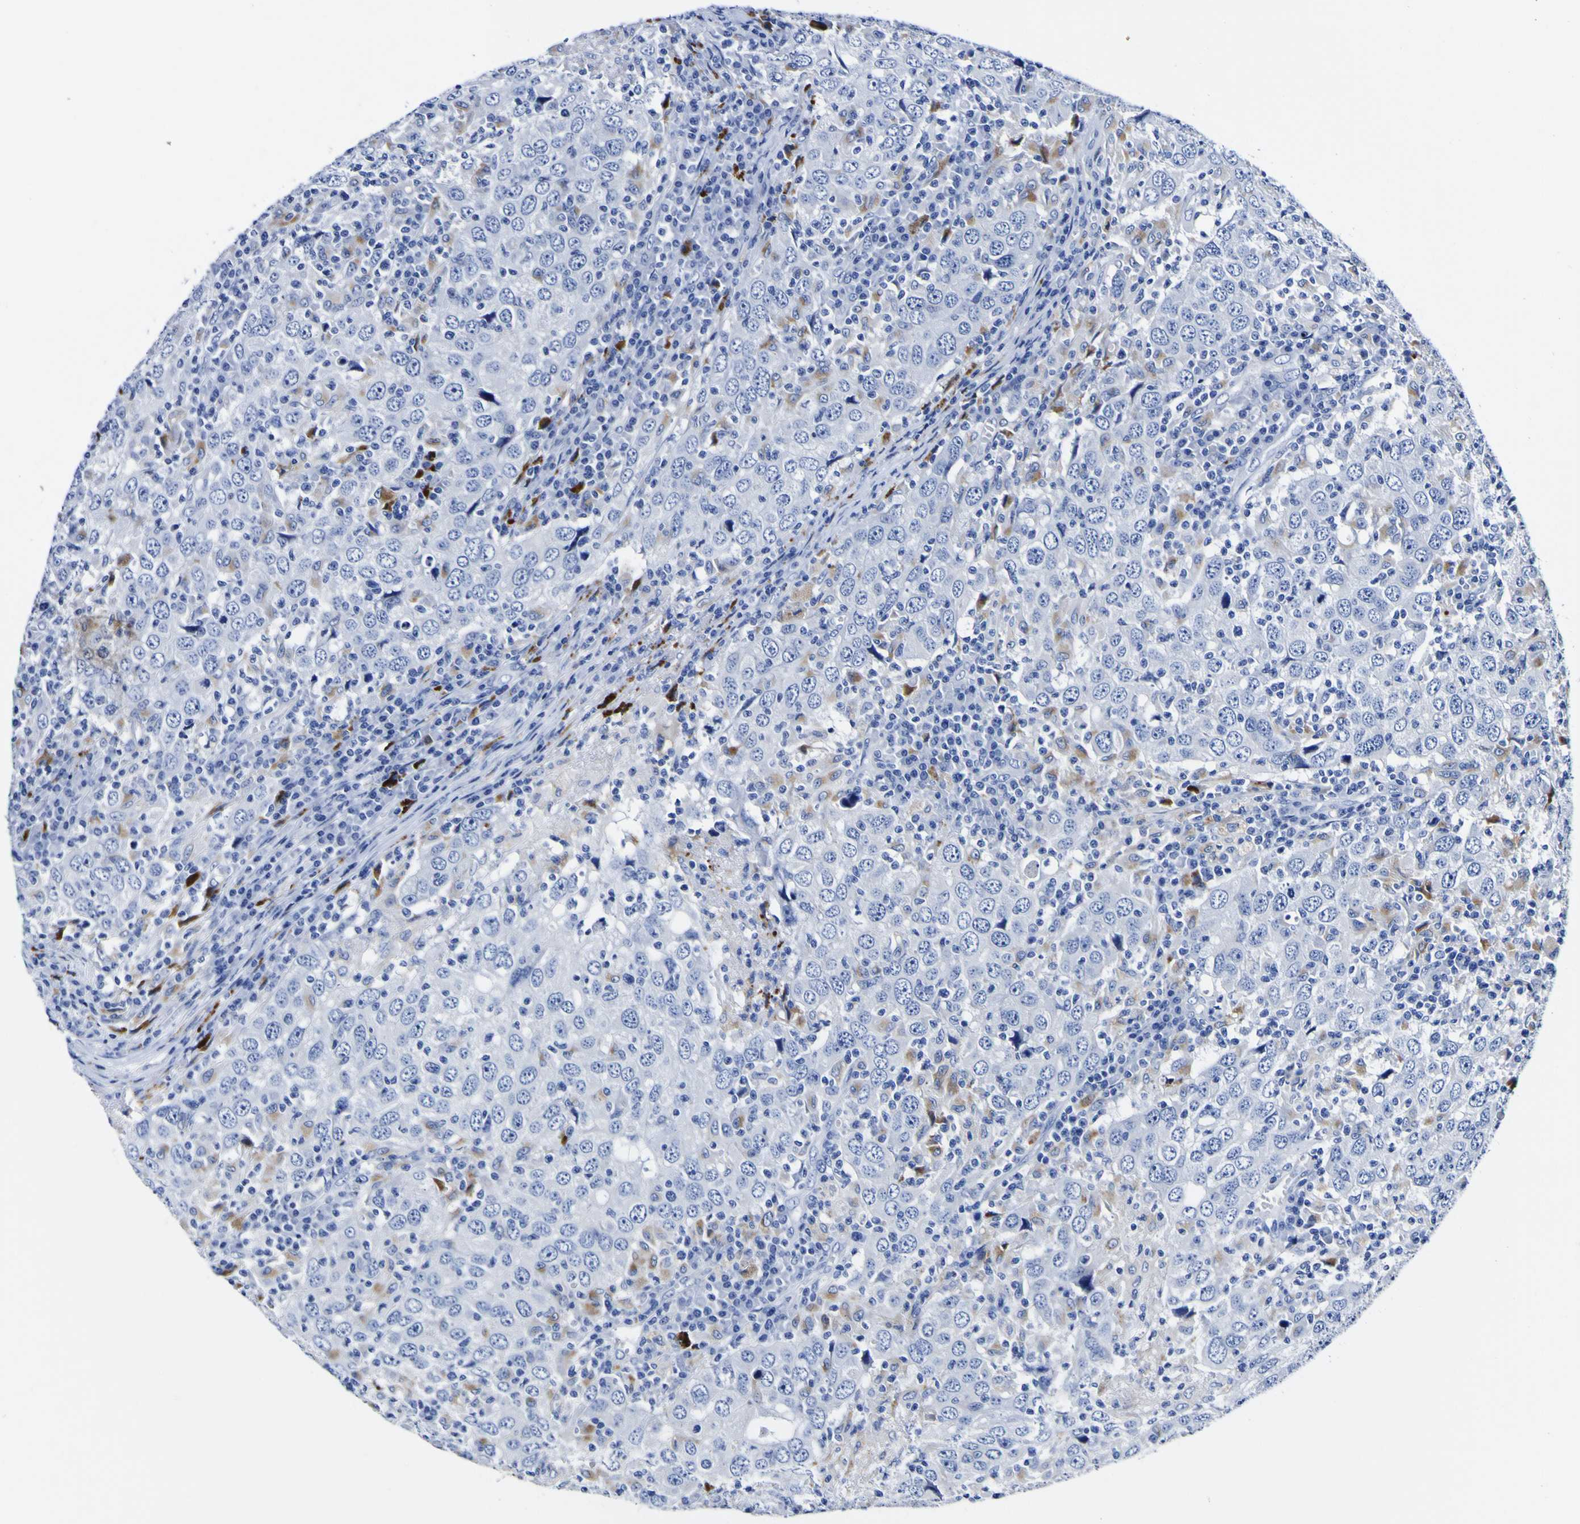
{"staining": {"intensity": "moderate", "quantity": "<25%", "location": "cytoplasmic/membranous"}, "tissue": "head and neck cancer", "cell_type": "Tumor cells", "image_type": "cancer", "snomed": [{"axis": "morphology", "description": "Adenocarcinoma, NOS"}, {"axis": "topography", "description": "Salivary gland"}, {"axis": "topography", "description": "Head-Neck"}], "caption": "DAB immunohistochemical staining of human head and neck cancer reveals moderate cytoplasmic/membranous protein expression in approximately <25% of tumor cells. Ihc stains the protein in brown and the nuclei are stained blue.", "gene": "HLA-DQA1", "patient": {"sex": "female", "age": 65}}